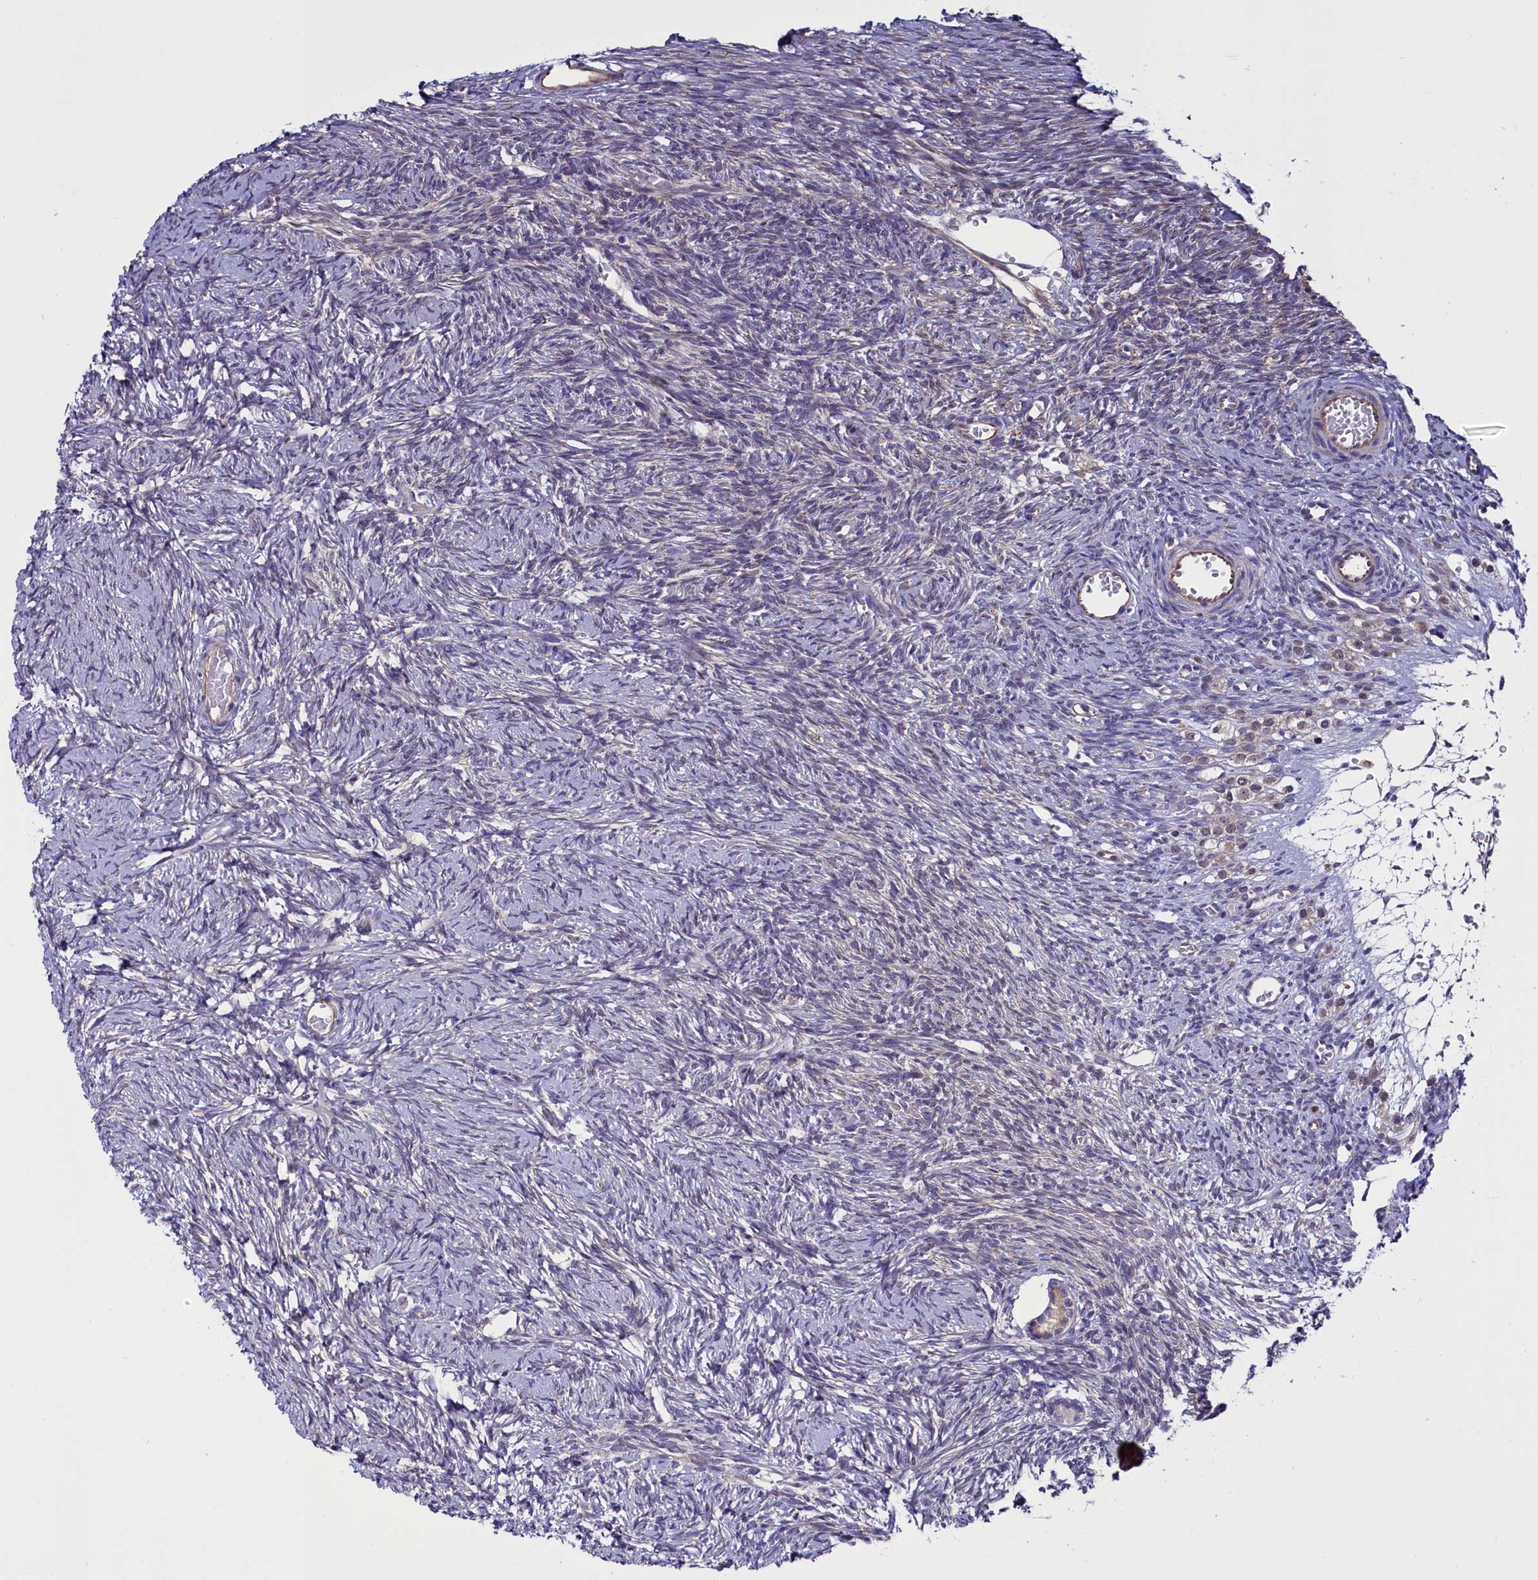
{"staining": {"intensity": "weak", "quantity": ">75%", "location": "cytoplasmic/membranous"}, "tissue": "ovary", "cell_type": "Follicle cells", "image_type": "normal", "snomed": [{"axis": "morphology", "description": "Normal tissue, NOS"}, {"axis": "topography", "description": "Ovary"}], "caption": "The histopathology image demonstrates immunohistochemical staining of normal ovary. There is weak cytoplasmic/membranous staining is seen in approximately >75% of follicle cells.", "gene": "PDILT", "patient": {"sex": "female", "age": 39}}